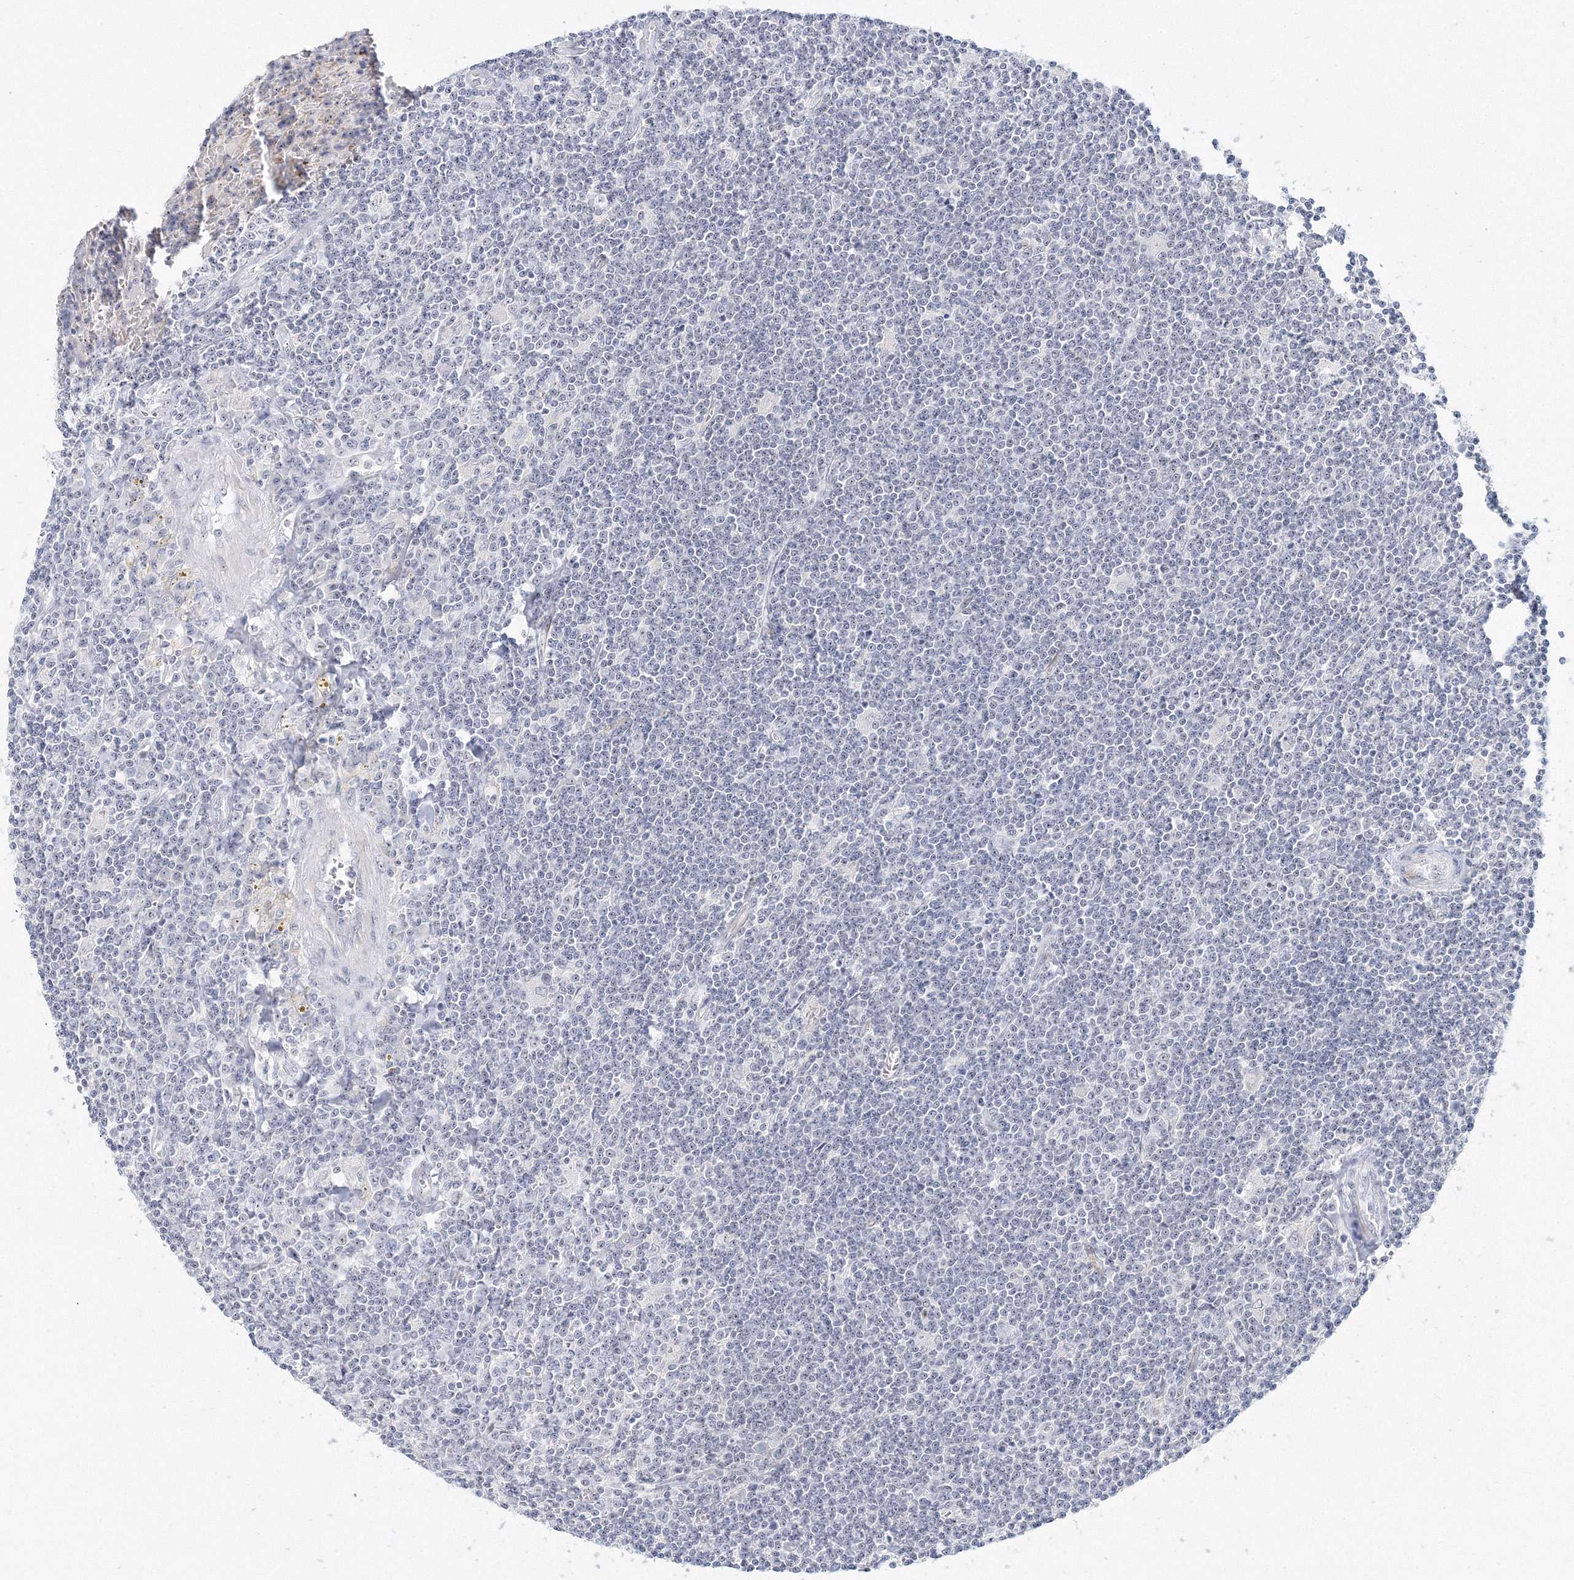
{"staining": {"intensity": "negative", "quantity": "none", "location": "none"}, "tissue": "lymphoma", "cell_type": "Tumor cells", "image_type": "cancer", "snomed": [{"axis": "morphology", "description": "Malignant lymphoma, non-Hodgkin's type, Low grade"}, {"axis": "topography", "description": "Spleen"}], "caption": "IHC of malignant lymphoma, non-Hodgkin's type (low-grade) displays no expression in tumor cells.", "gene": "SIRT7", "patient": {"sex": "male", "age": 76}}